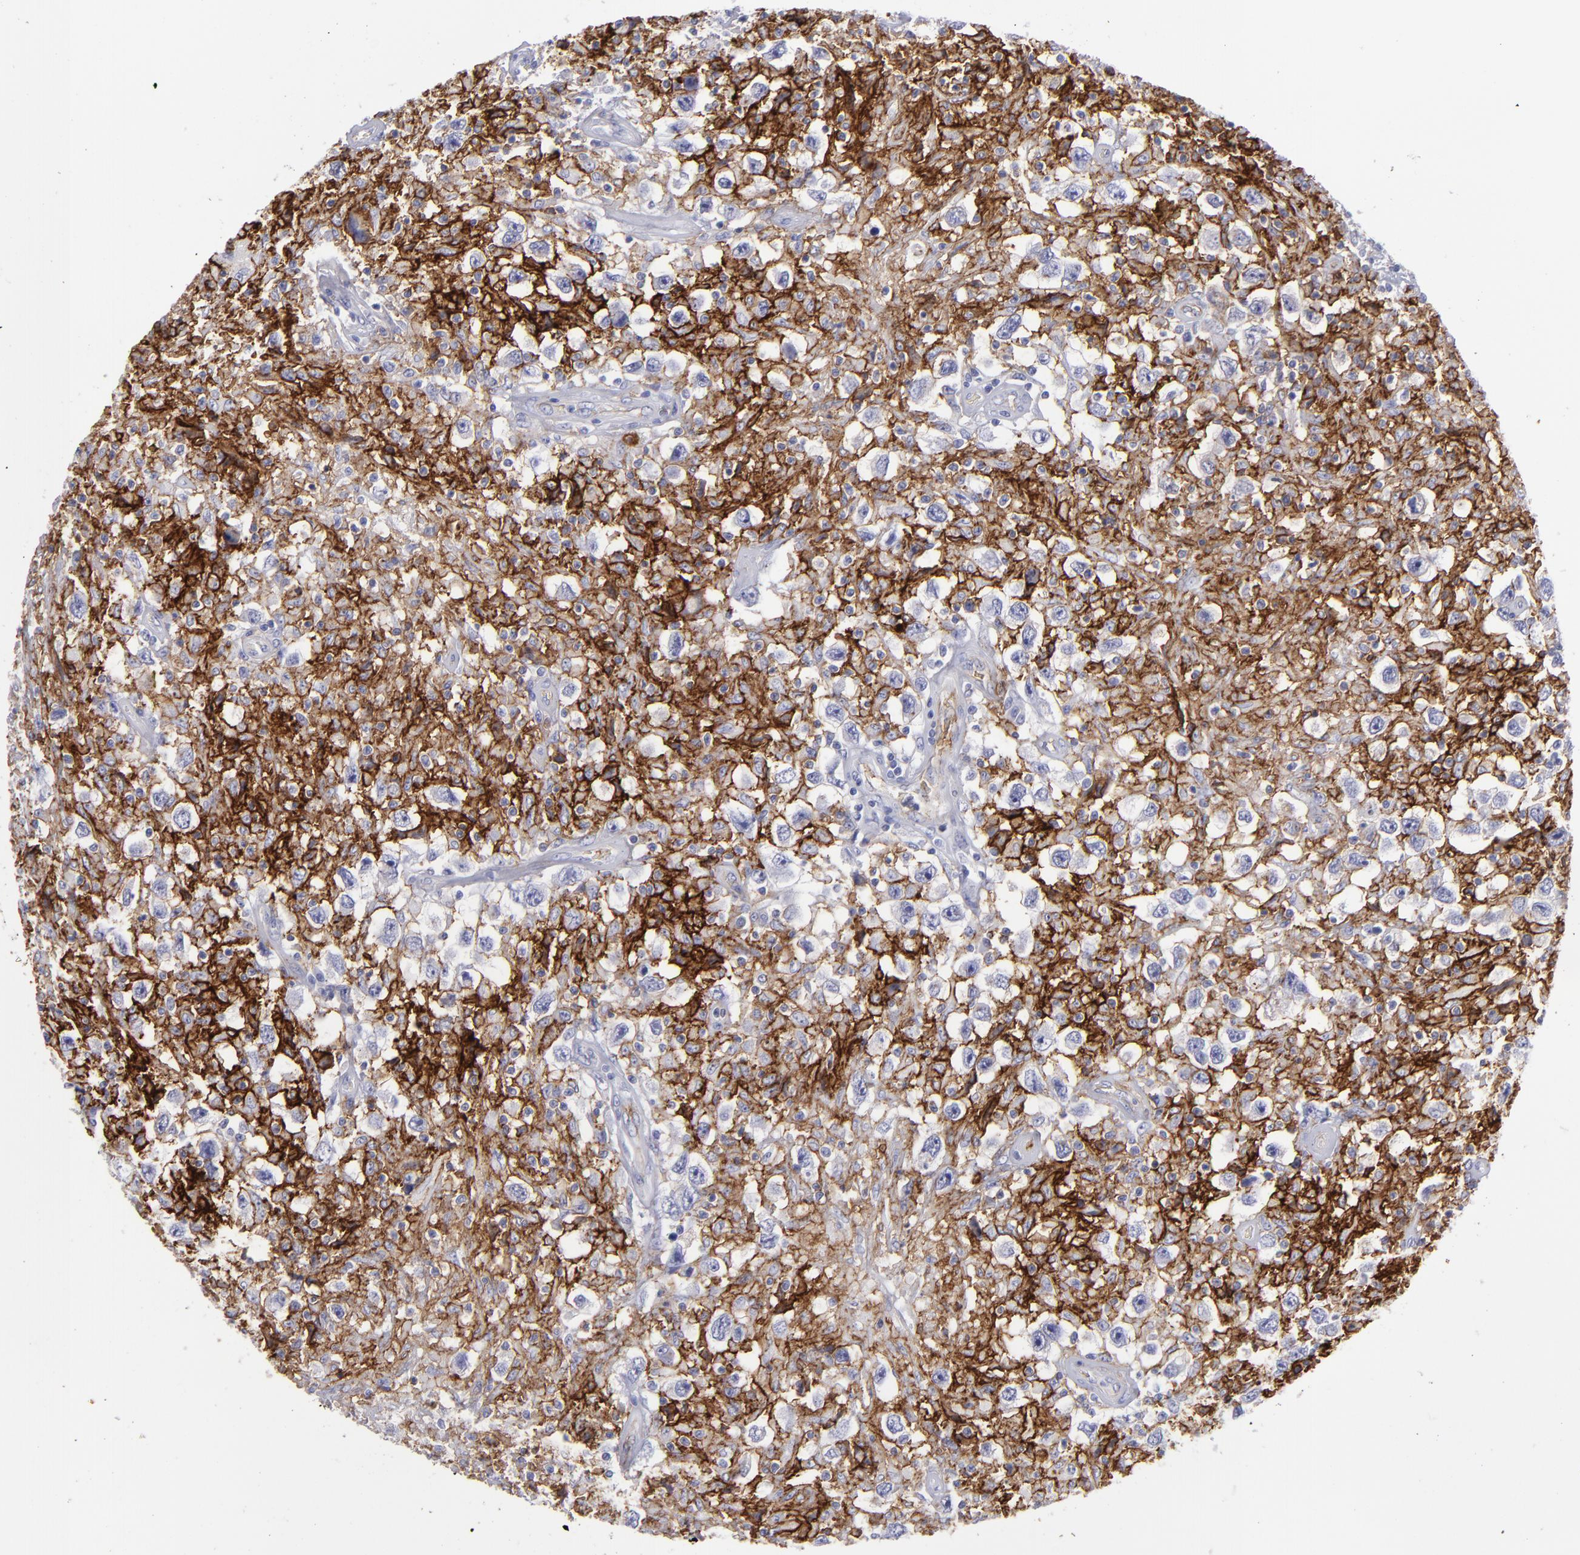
{"staining": {"intensity": "strong", "quantity": ">75%", "location": "cytoplasmic/membranous"}, "tissue": "testis cancer", "cell_type": "Tumor cells", "image_type": "cancer", "snomed": [{"axis": "morphology", "description": "Seminoma, NOS"}, {"axis": "topography", "description": "Testis"}], "caption": "Seminoma (testis) stained with a protein marker exhibits strong staining in tumor cells.", "gene": "ACE", "patient": {"sex": "male", "age": 34}}